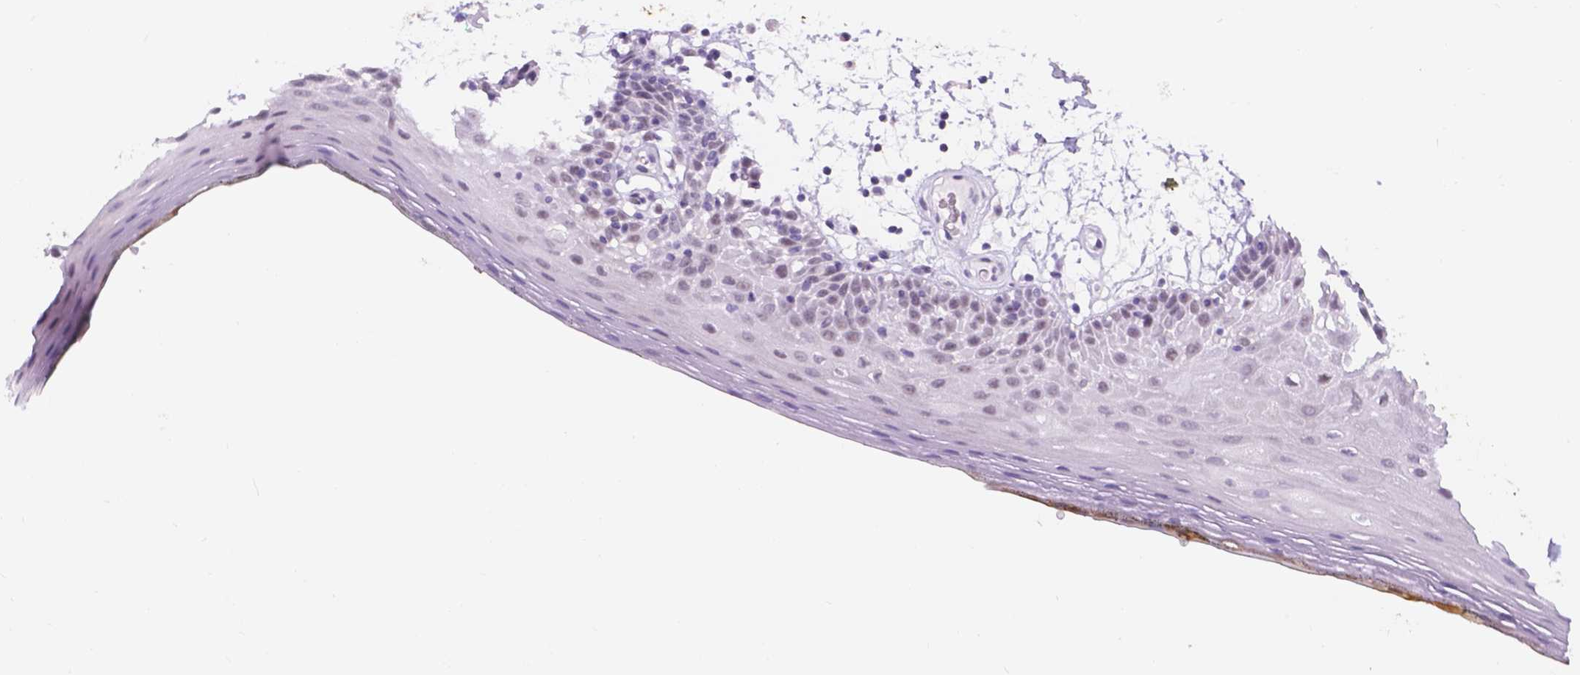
{"staining": {"intensity": "negative", "quantity": "none", "location": "none"}, "tissue": "oral mucosa", "cell_type": "Squamous epithelial cells", "image_type": "normal", "snomed": [{"axis": "morphology", "description": "Normal tissue, NOS"}, {"axis": "morphology", "description": "Squamous cell carcinoma, NOS"}, {"axis": "topography", "description": "Oral tissue"}, {"axis": "topography", "description": "Head-Neck"}], "caption": "IHC of unremarkable human oral mucosa shows no staining in squamous epithelial cells. (Stains: DAB immunohistochemistry with hematoxylin counter stain, Microscopy: brightfield microscopy at high magnification).", "gene": "DCC", "patient": {"sex": "male", "age": 52}}